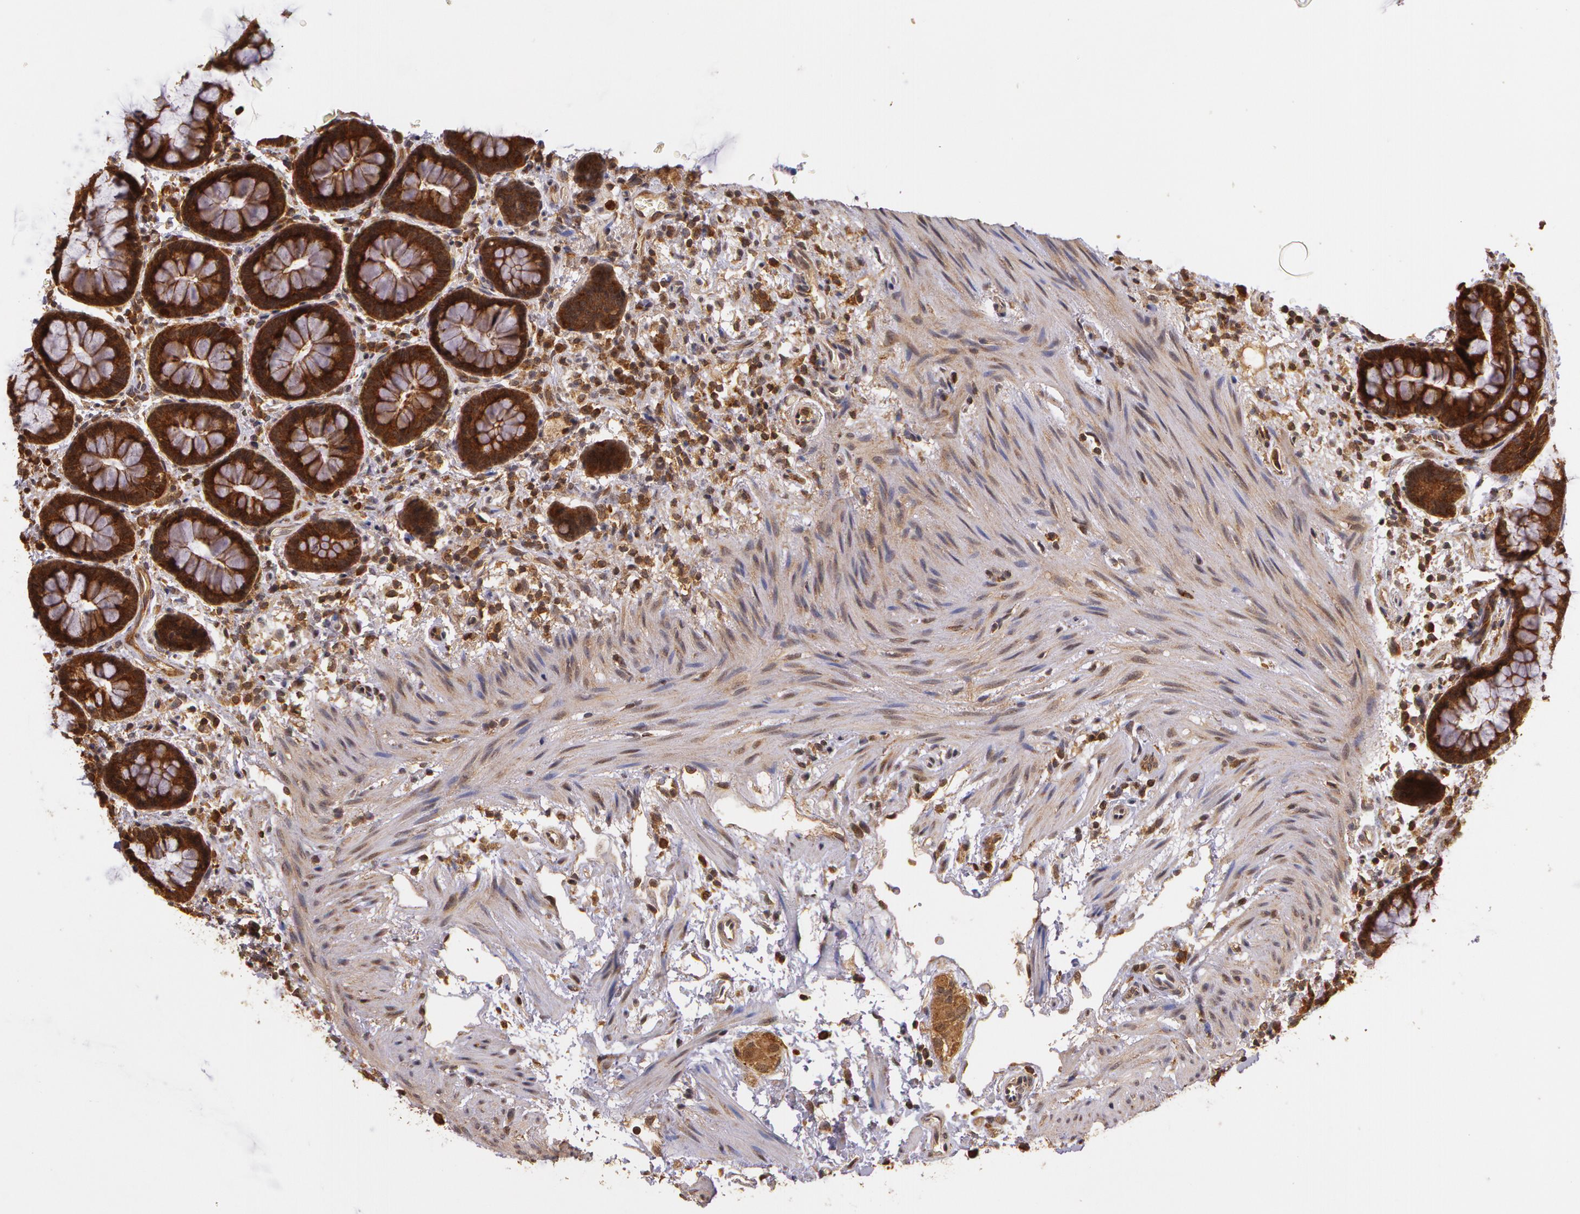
{"staining": {"intensity": "strong", "quantity": ">75%", "location": "cytoplasmic/membranous"}, "tissue": "rectum", "cell_type": "Glandular cells", "image_type": "normal", "snomed": [{"axis": "morphology", "description": "Normal tissue, NOS"}, {"axis": "topography", "description": "Rectum"}], "caption": "IHC (DAB) staining of benign human rectum demonstrates strong cytoplasmic/membranous protein positivity in approximately >75% of glandular cells. The staining is performed using DAB (3,3'-diaminobenzidine) brown chromogen to label protein expression. The nuclei are counter-stained blue using hematoxylin.", "gene": "ASCC2", "patient": {"sex": "male", "age": 92}}